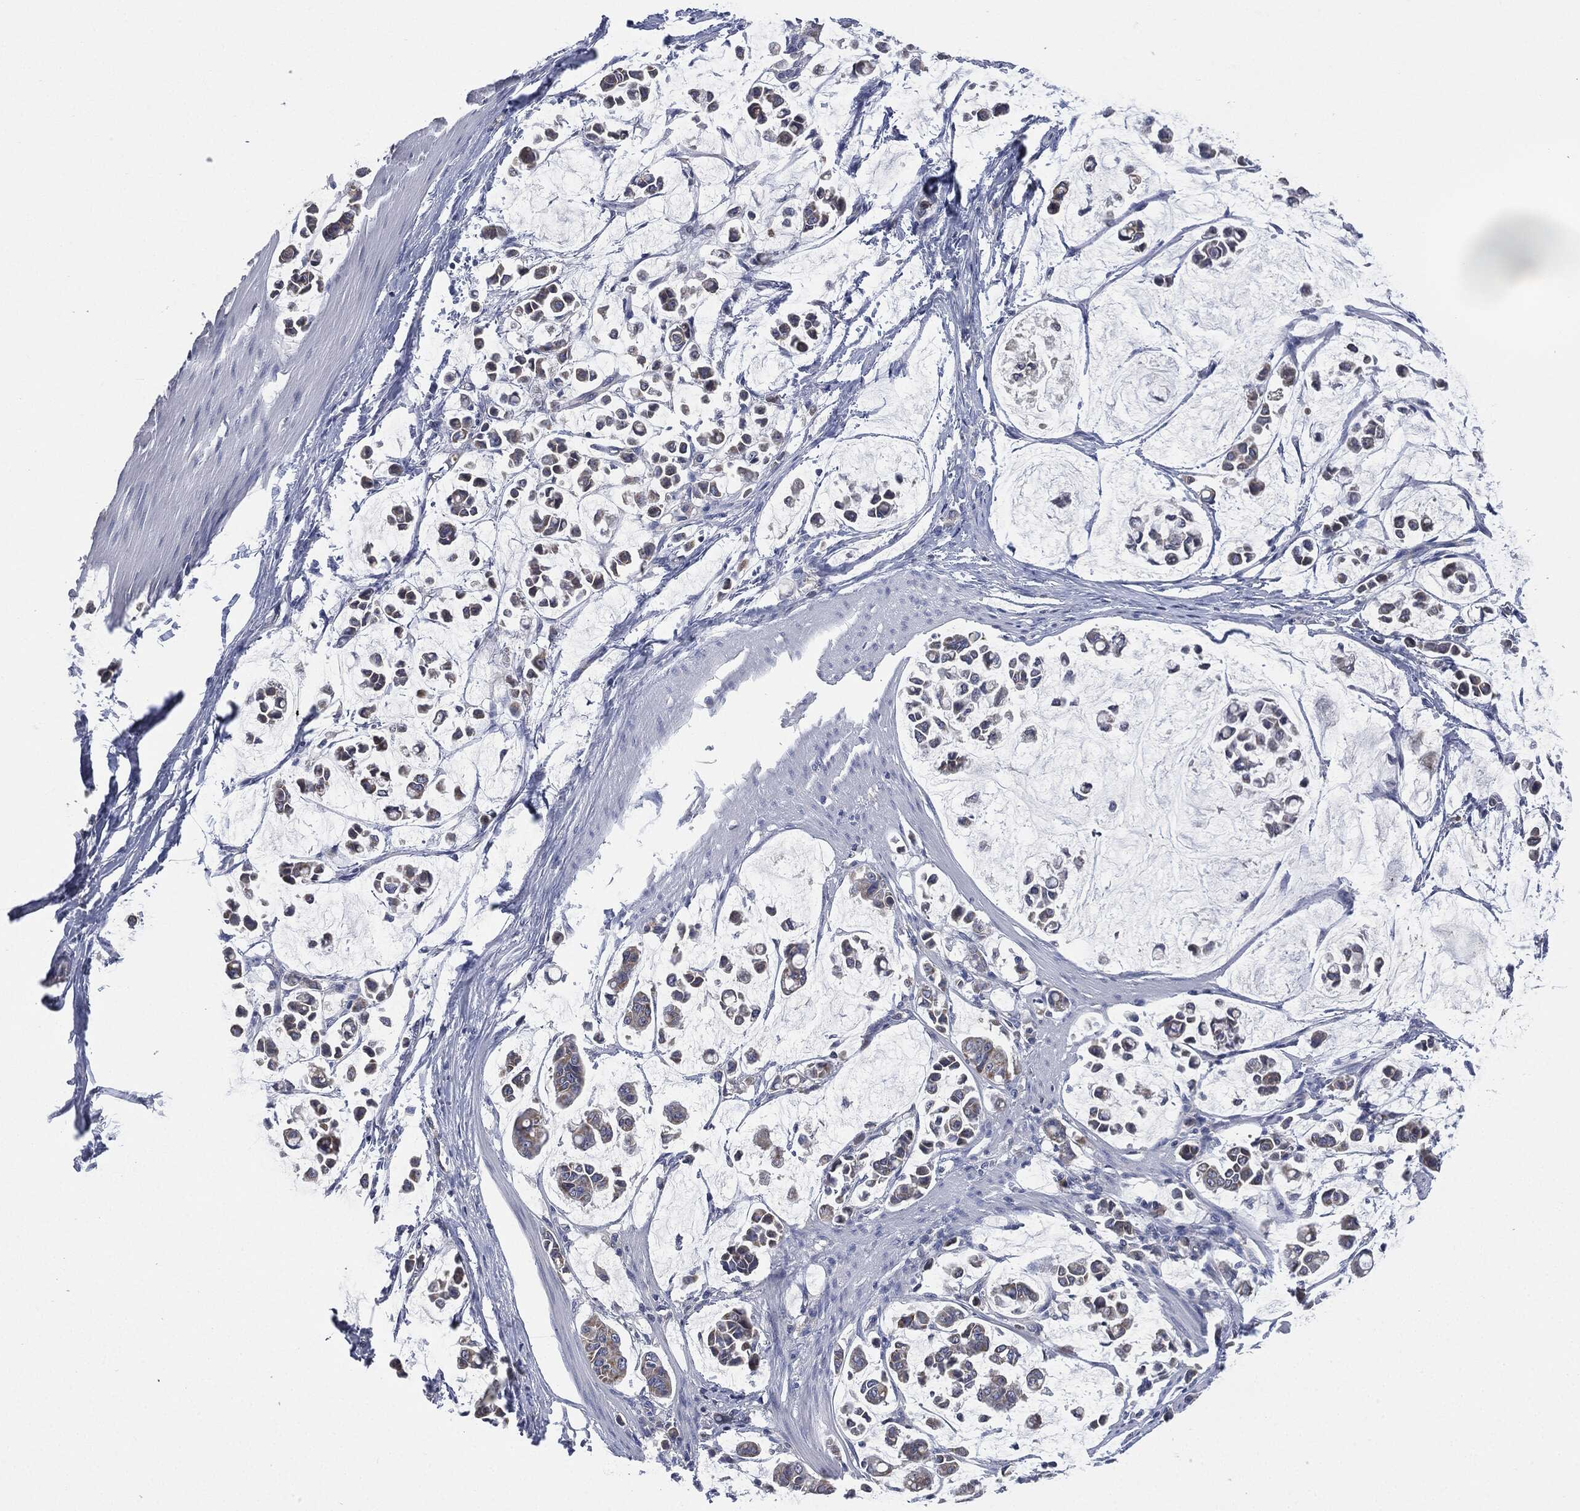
{"staining": {"intensity": "weak", "quantity": "<25%", "location": "cytoplasmic/membranous"}, "tissue": "stomach cancer", "cell_type": "Tumor cells", "image_type": "cancer", "snomed": [{"axis": "morphology", "description": "Adenocarcinoma, NOS"}, {"axis": "topography", "description": "Stomach"}], "caption": "This photomicrograph is of stomach cancer (adenocarcinoma) stained with IHC to label a protein in brown with the nuclei are counter-stained blue. There is no expression in tumor cells.", "gene": "SIGLEC9", "patient": {"sex": "male", "age": 82}}